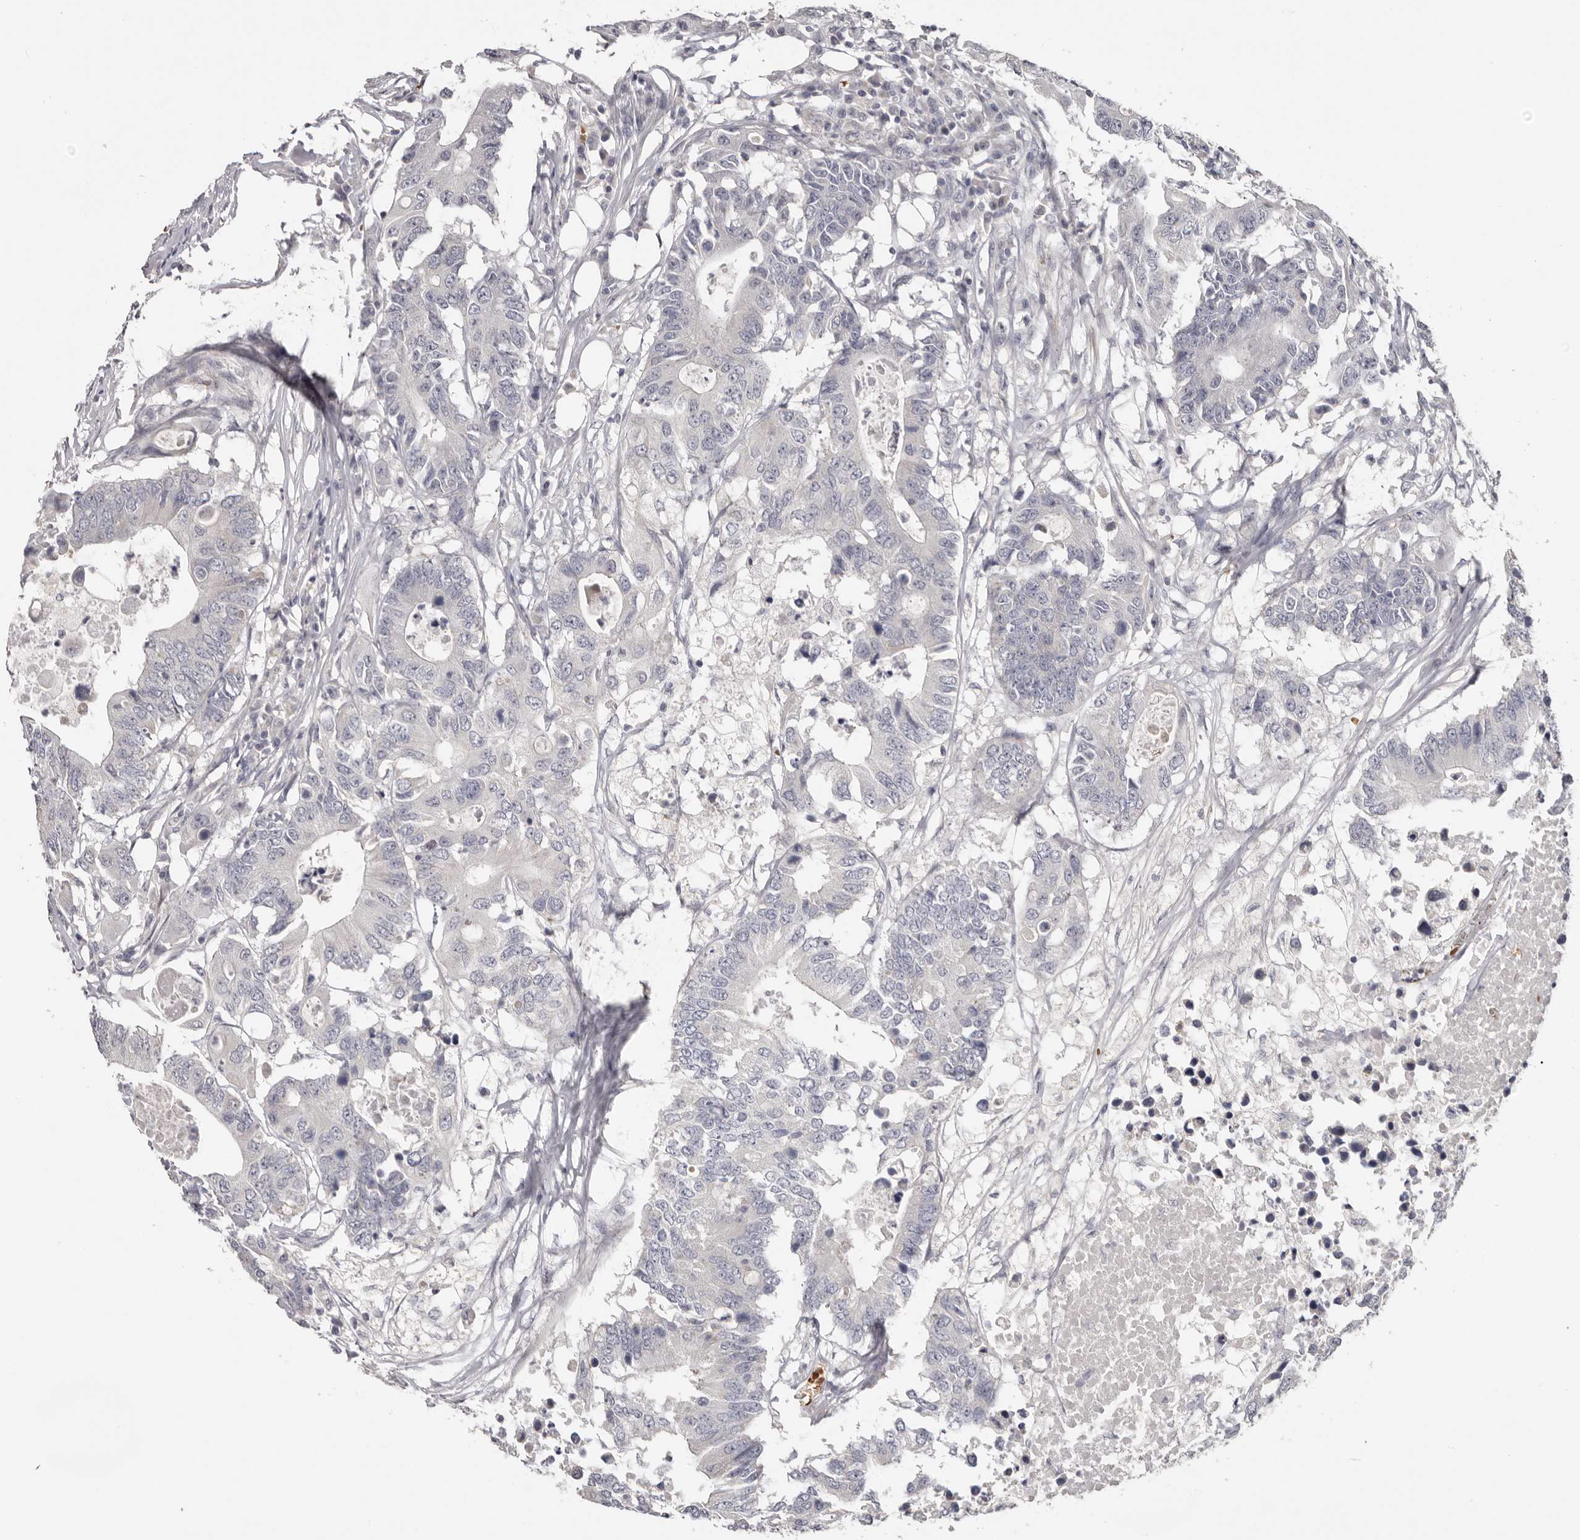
{"staining": {"intensity": "negative", "quantity": "none", "location": "none"}, "tissue": "colorectal cancer", "cell_type": "Tumor cells", "image_type": "cancer", "snomed": [{"axis": "morphology", "description": "Adenocarcinoma, NOS"}, {"axis": "topography", "description": "Colon"}], "caption": "An immunohistochemistry (IHC) photomicrograph of adenocarcinoma (colorectal) is shown. There is no staining in tumor cells of adenocarcinoma (colorectal).", "gene": "TNR", "patient": {"sex": "male", "age": 71}}